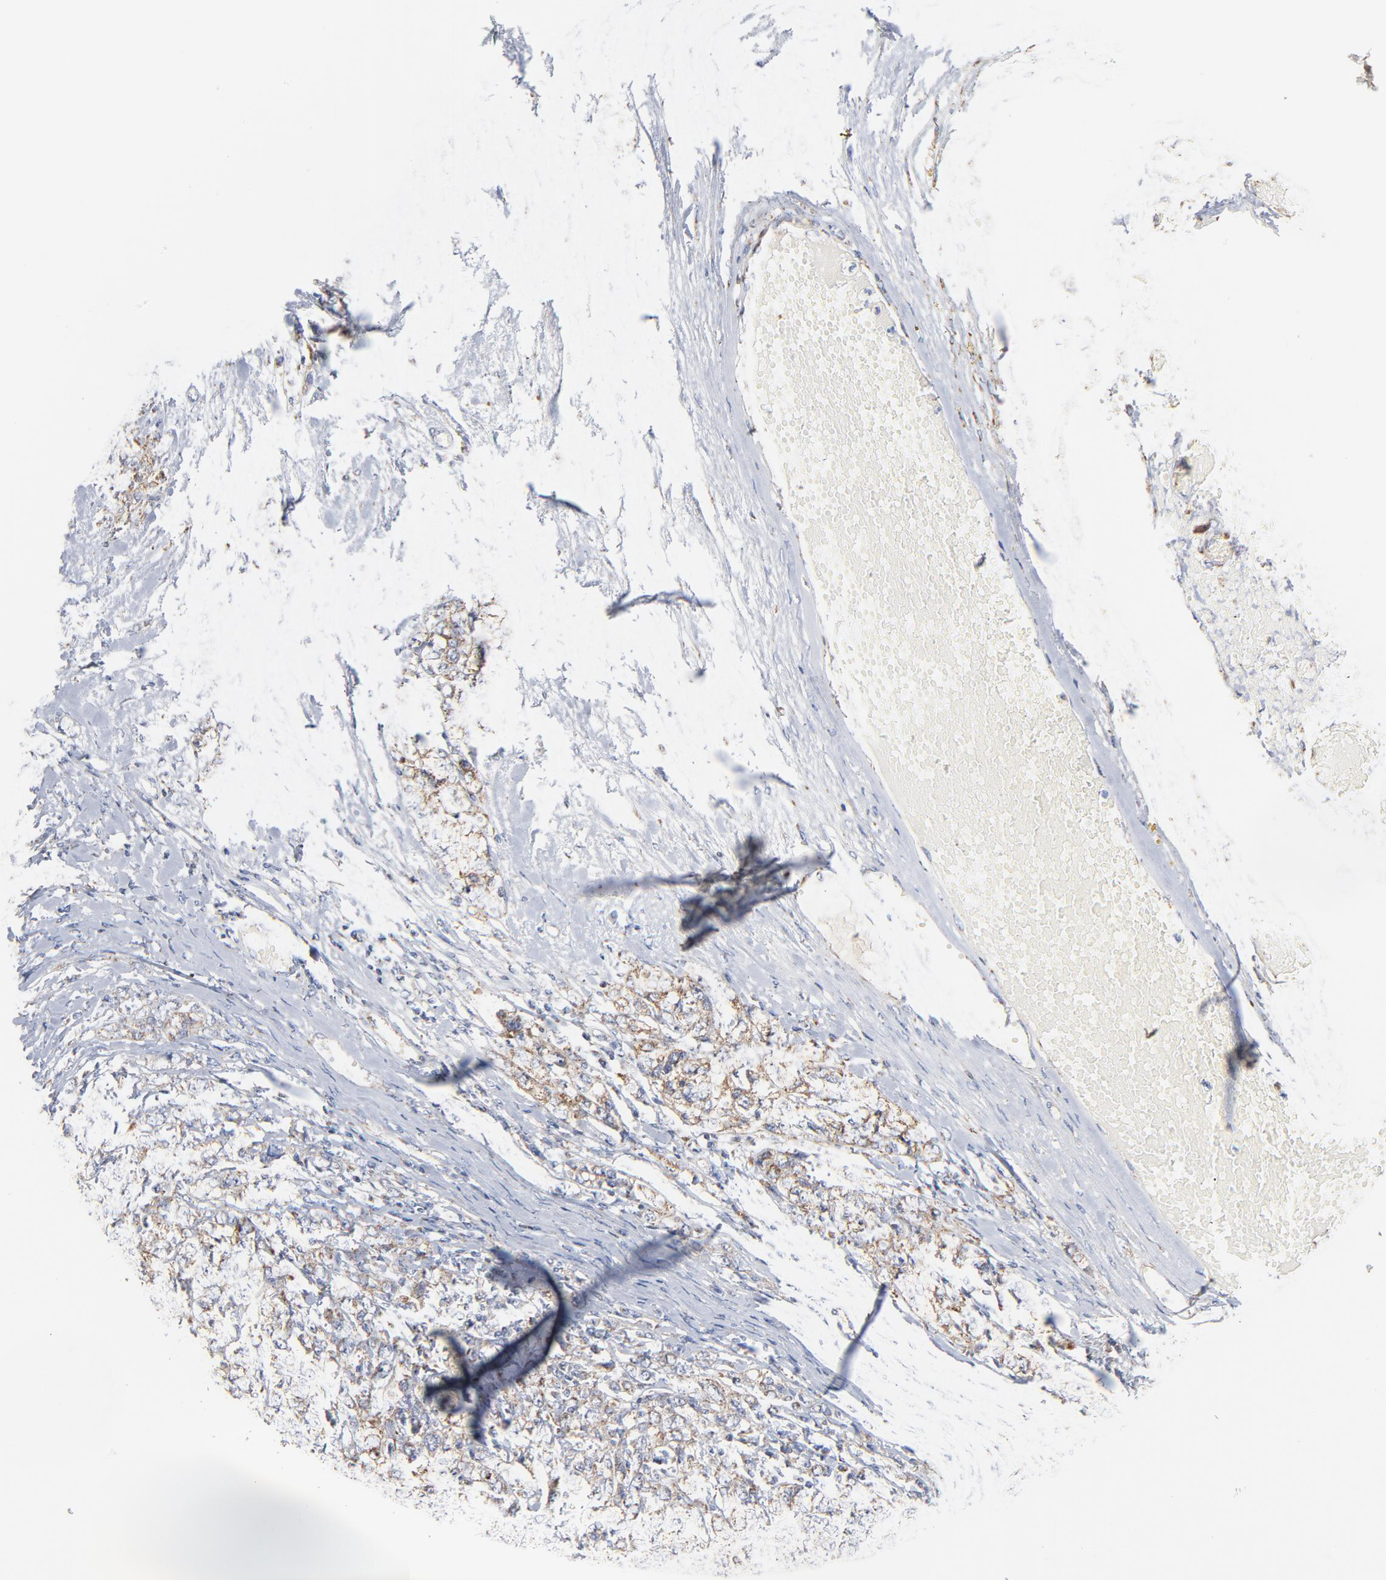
{"staining": {"intensity": "weak", "quantity": ">75%", "location": "cytoplasmic/membranous"}, "tissue": "ovarian cancer", "cell_type": "Tumor cells", "image_type": "cancer", "snomed": [{"axis": "morphology", "description": "Cystadenocarcinoma, serous, NOS"}, {"axis": "topography", "description": "Ovary"}], "caption": "This is a photomicrograph of immunohistochemistry staining of ovarian cancer (serous cystadenocarcinoma), which shows weak expression in the cytoplasmic/membranous of tumor cells.", "gene": "DIABLO", "patient": {"sex": "female", "age": 71}}